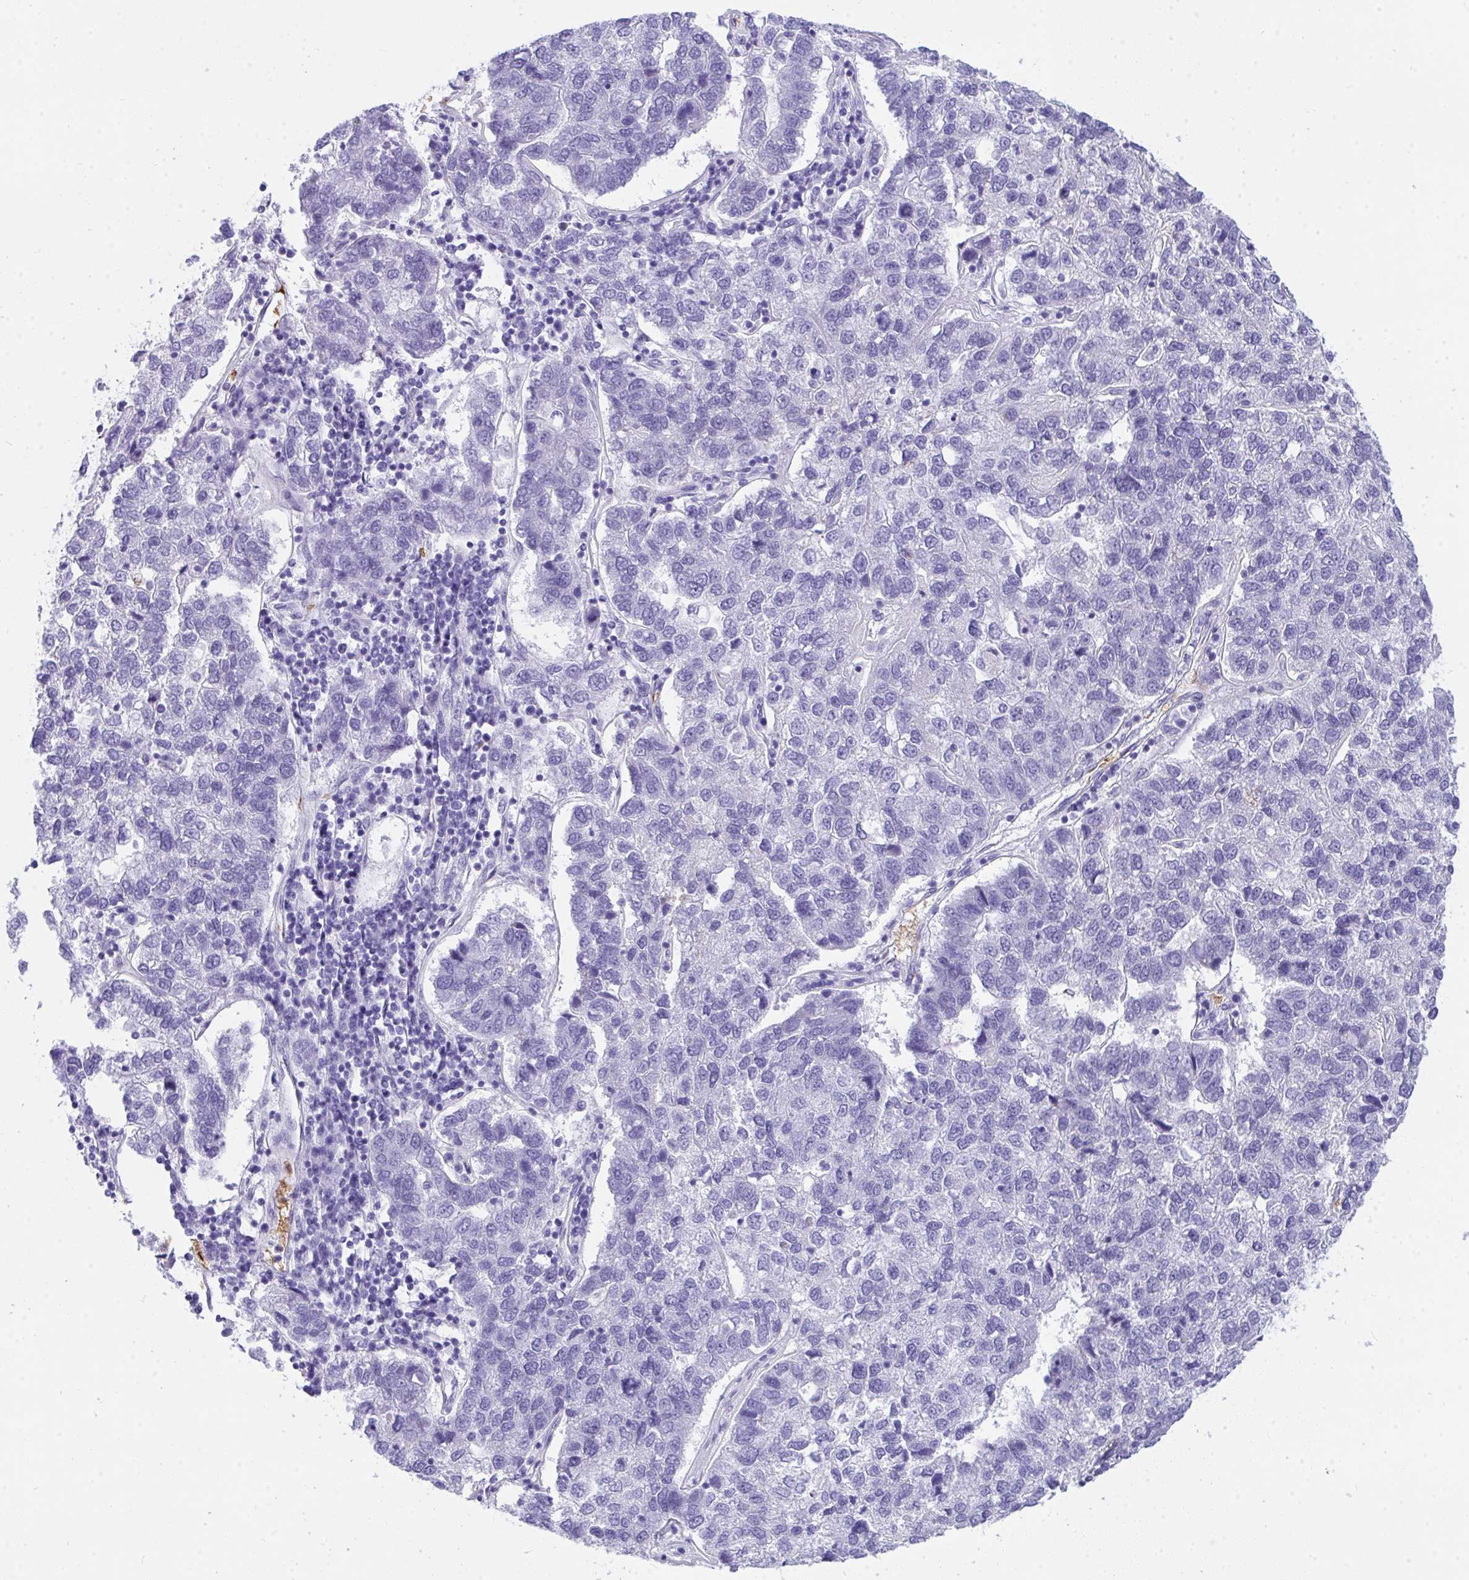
{"staining": {"intensity": "negative", "quantity": "none", "location": "none"}, "tissue": "pancreatic cancer", "cell_type": "Tumor cells", "image_type": "cancer", "snomed": [{"axis": "morphology", "description": "Adenocarcinoma, NOS"}, {"axis": "topography", "description": "Pancreas"}], "caption": "Immunohistochemistry (IHC) photomicrograph of pancreatic adenocarcinoma stained for a protein (brown), which reveals no positivity in tumor cells.", "gene": "ANK1", "patient": {"sex": "female", "age": 61}}